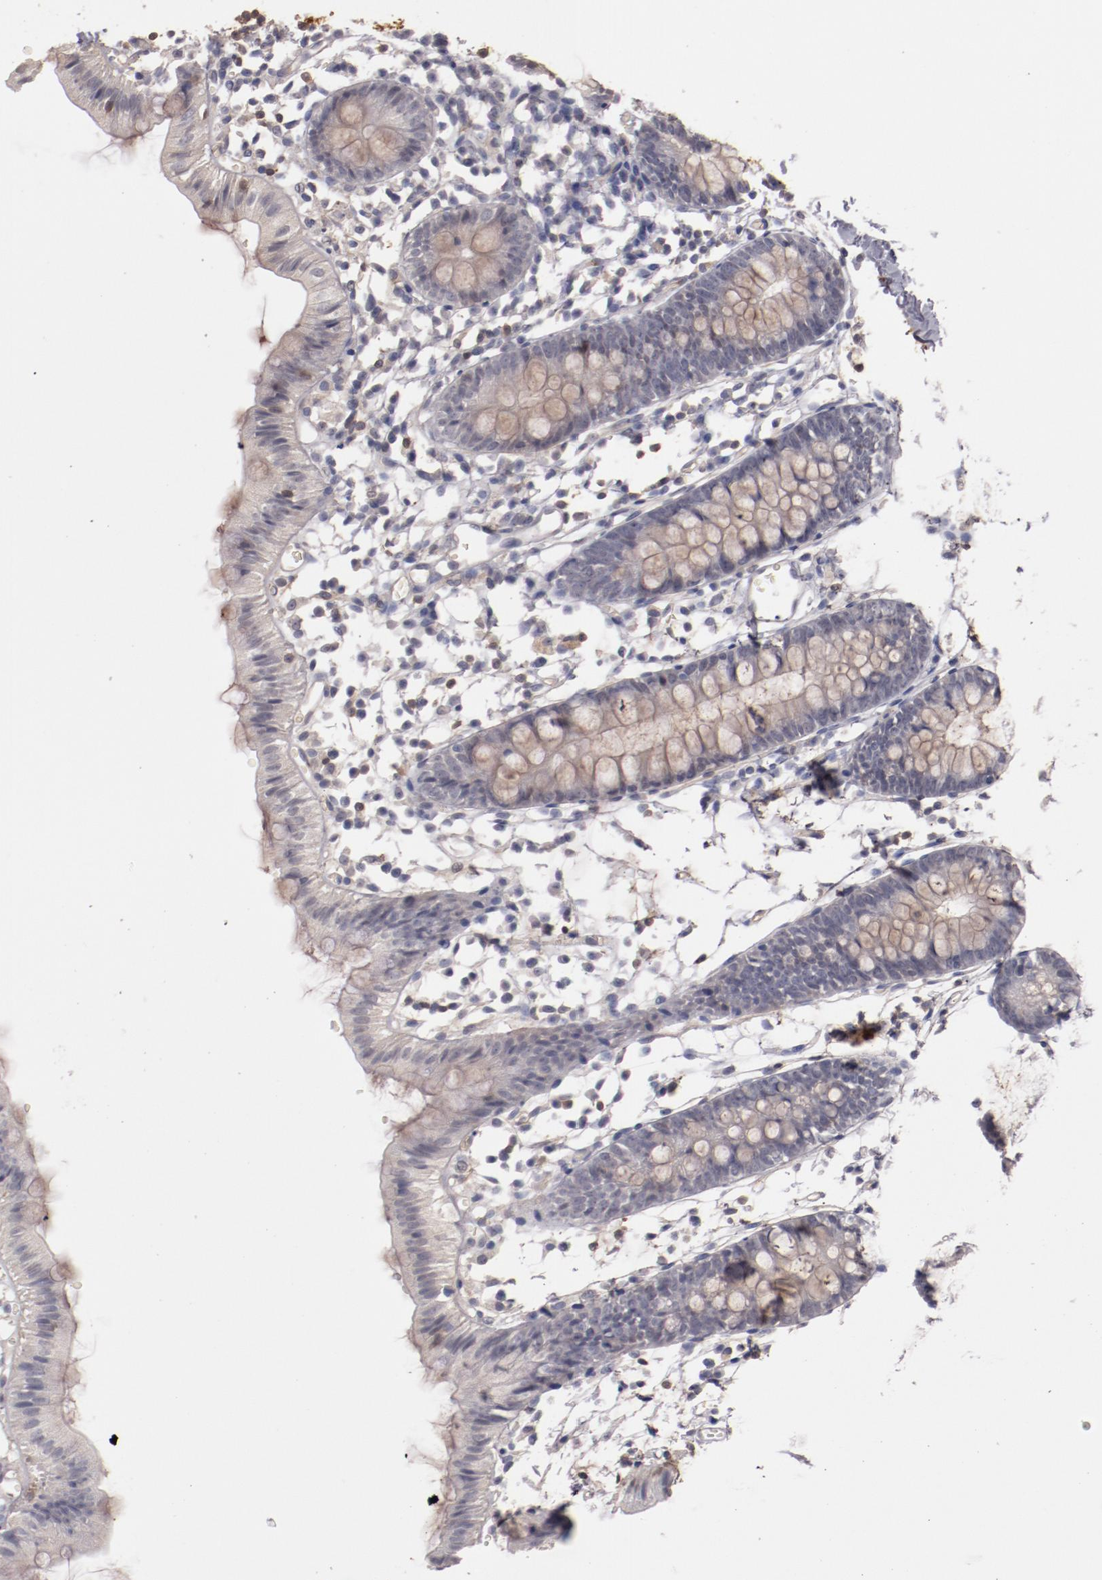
{"staining": {"intensity": "negative", "quantity": "none", "location": "none"}, "tissue": "colon", "cell_type": "Endothelial cells", "image_type": "normal", "snomed": [{"axis": "morphology", "description": "Normal tissue, NOS"}, {"axis": "topography", "description": "Colon"}], "caption": "High power microscopy image of an immunohistochemistry micrograph of unremarkable colon, revealing no significant staining in endothelial cells. The staining was performed using DAB (3,3'-diaminobenzidine) to visualize the protein expression in brown, while the nuclei were stained in blue with hematoxylin (Magnification: 20x).", "gene": "MBL2", "patient": {"sex": "male", "age": 14}}